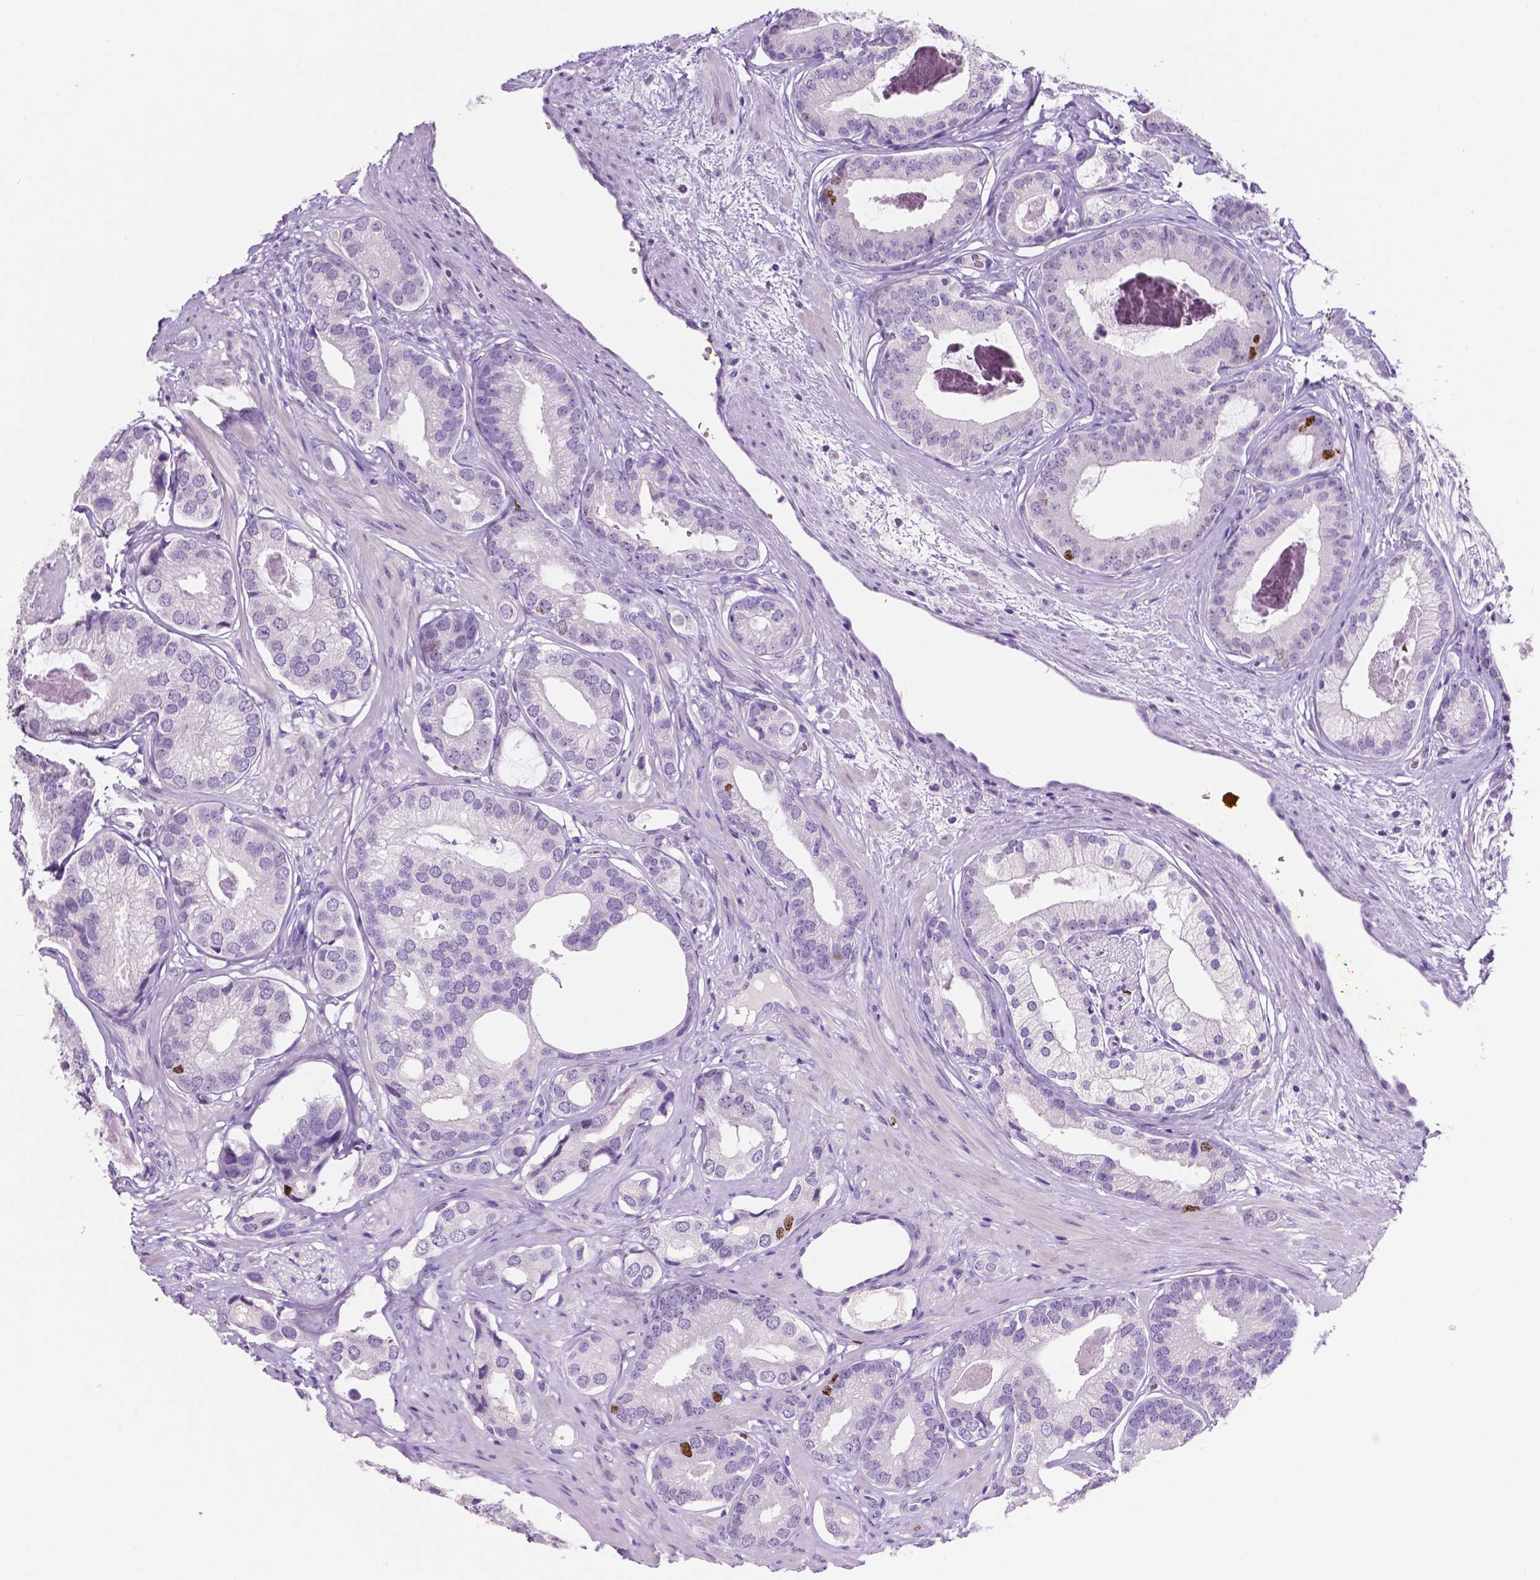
{"staining": {"intensity": "moderate", "quantity": "<25%", "location": "nuclear"}, "tissue": "prostate cancer", "cell_type": "Tumor cells", "image_type": "cancer", "snomed": [{"axis": "morphology", "description": "Adenocarcinoma, Low grade"}, {"axis": "topography", "description": "Prostate"}], "caption": "DAB immunohistochemical staining of adenocarcinoma (low-grade) (prostate) displays moderate nuclear protein staining in about <25% of tumor cells.", "gene": "SIAH2", "patient": {"sex": "male", "age": 61}}